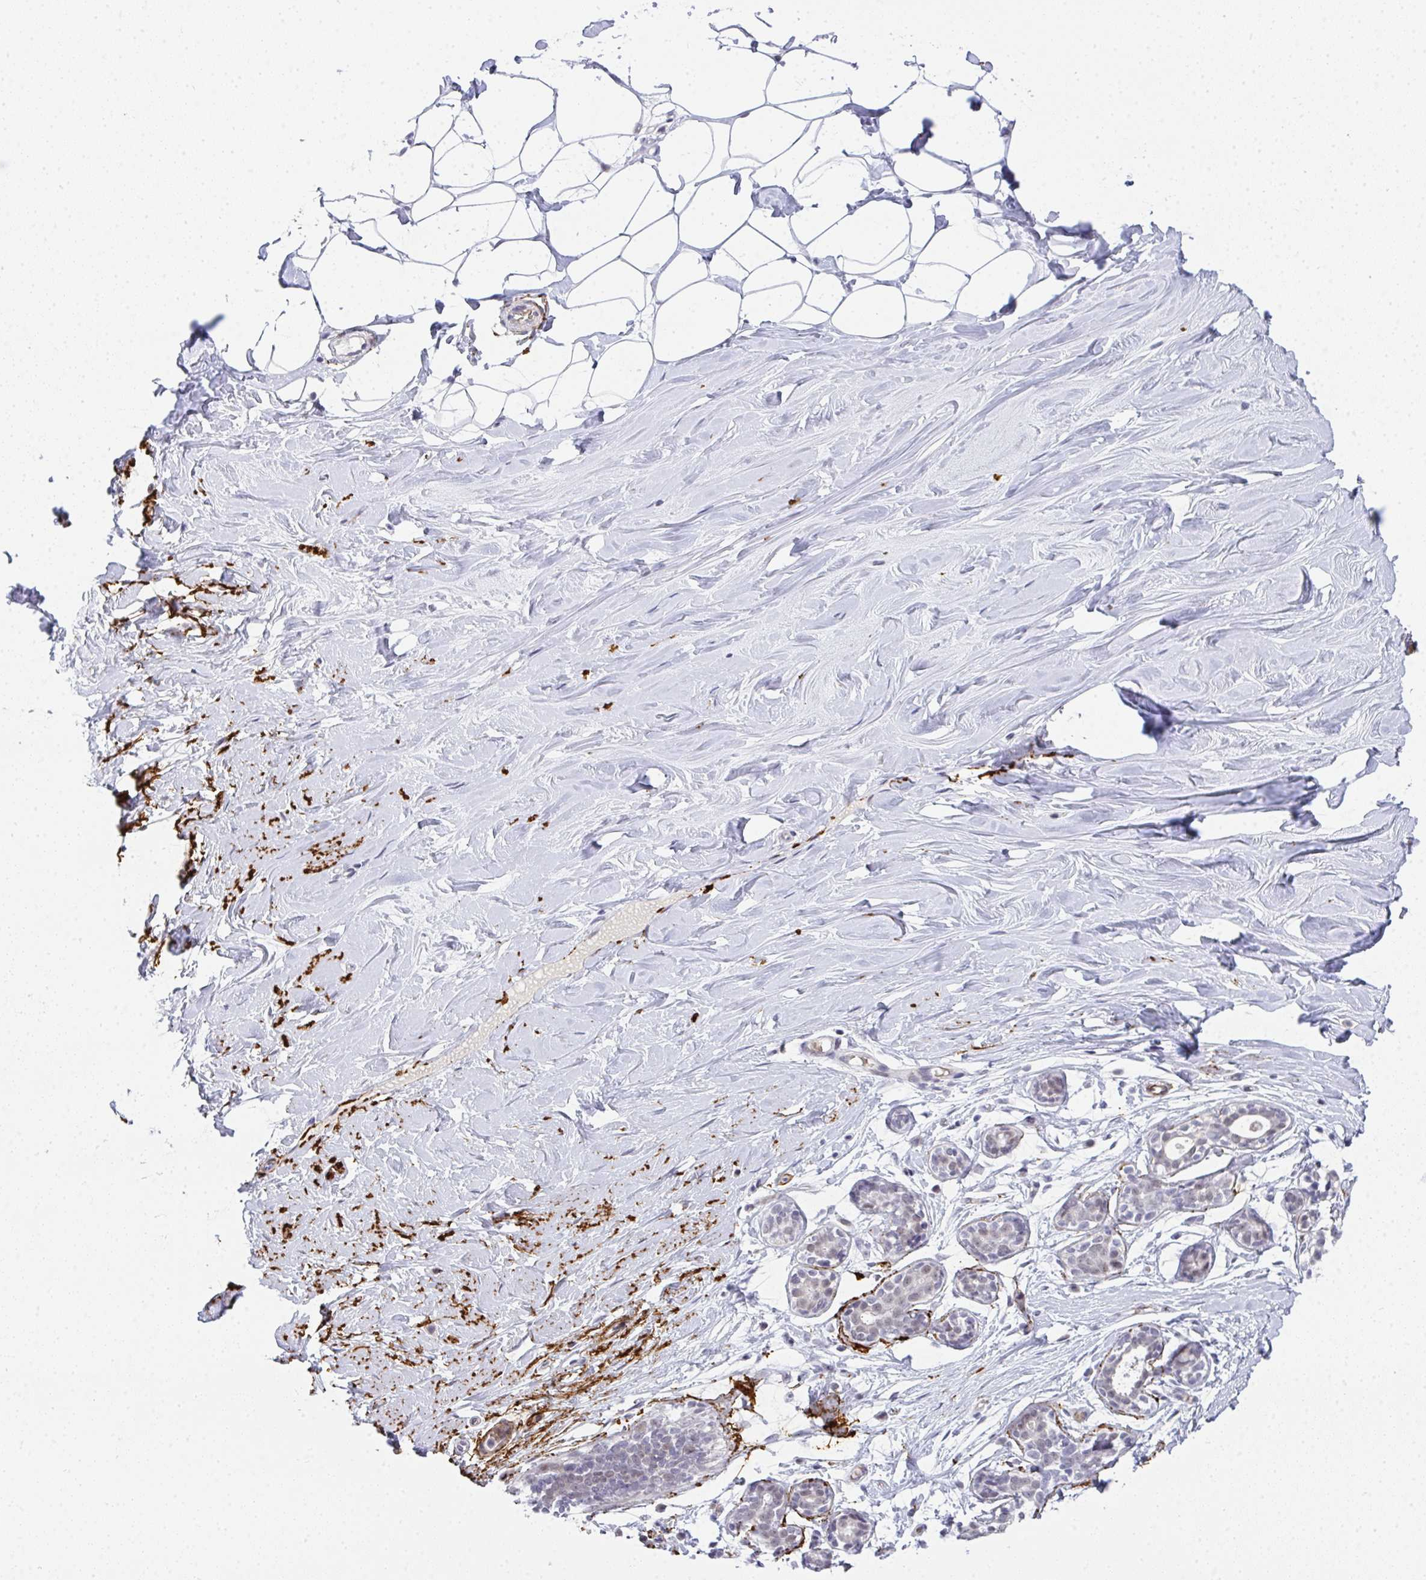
{"staining": {"intensity": "negative", "quantity": "none", "location": "none"}, "tissue": "breast", "cell_type": "Adipocytes", "image_type": "normal", "snomed": [{"axis": "morphology", "description": "Normal tissue, NOS"}, {"axis": "topography", "description": "Breast"}], "caption": "There is no significant positivity in adipocytes of breast. (DAB immunohistochemistry (IHC) visualized using brightfield microscopy, high magnification).", "gene": "TNMD", "patient": {"sex": "female", "age": 27}}